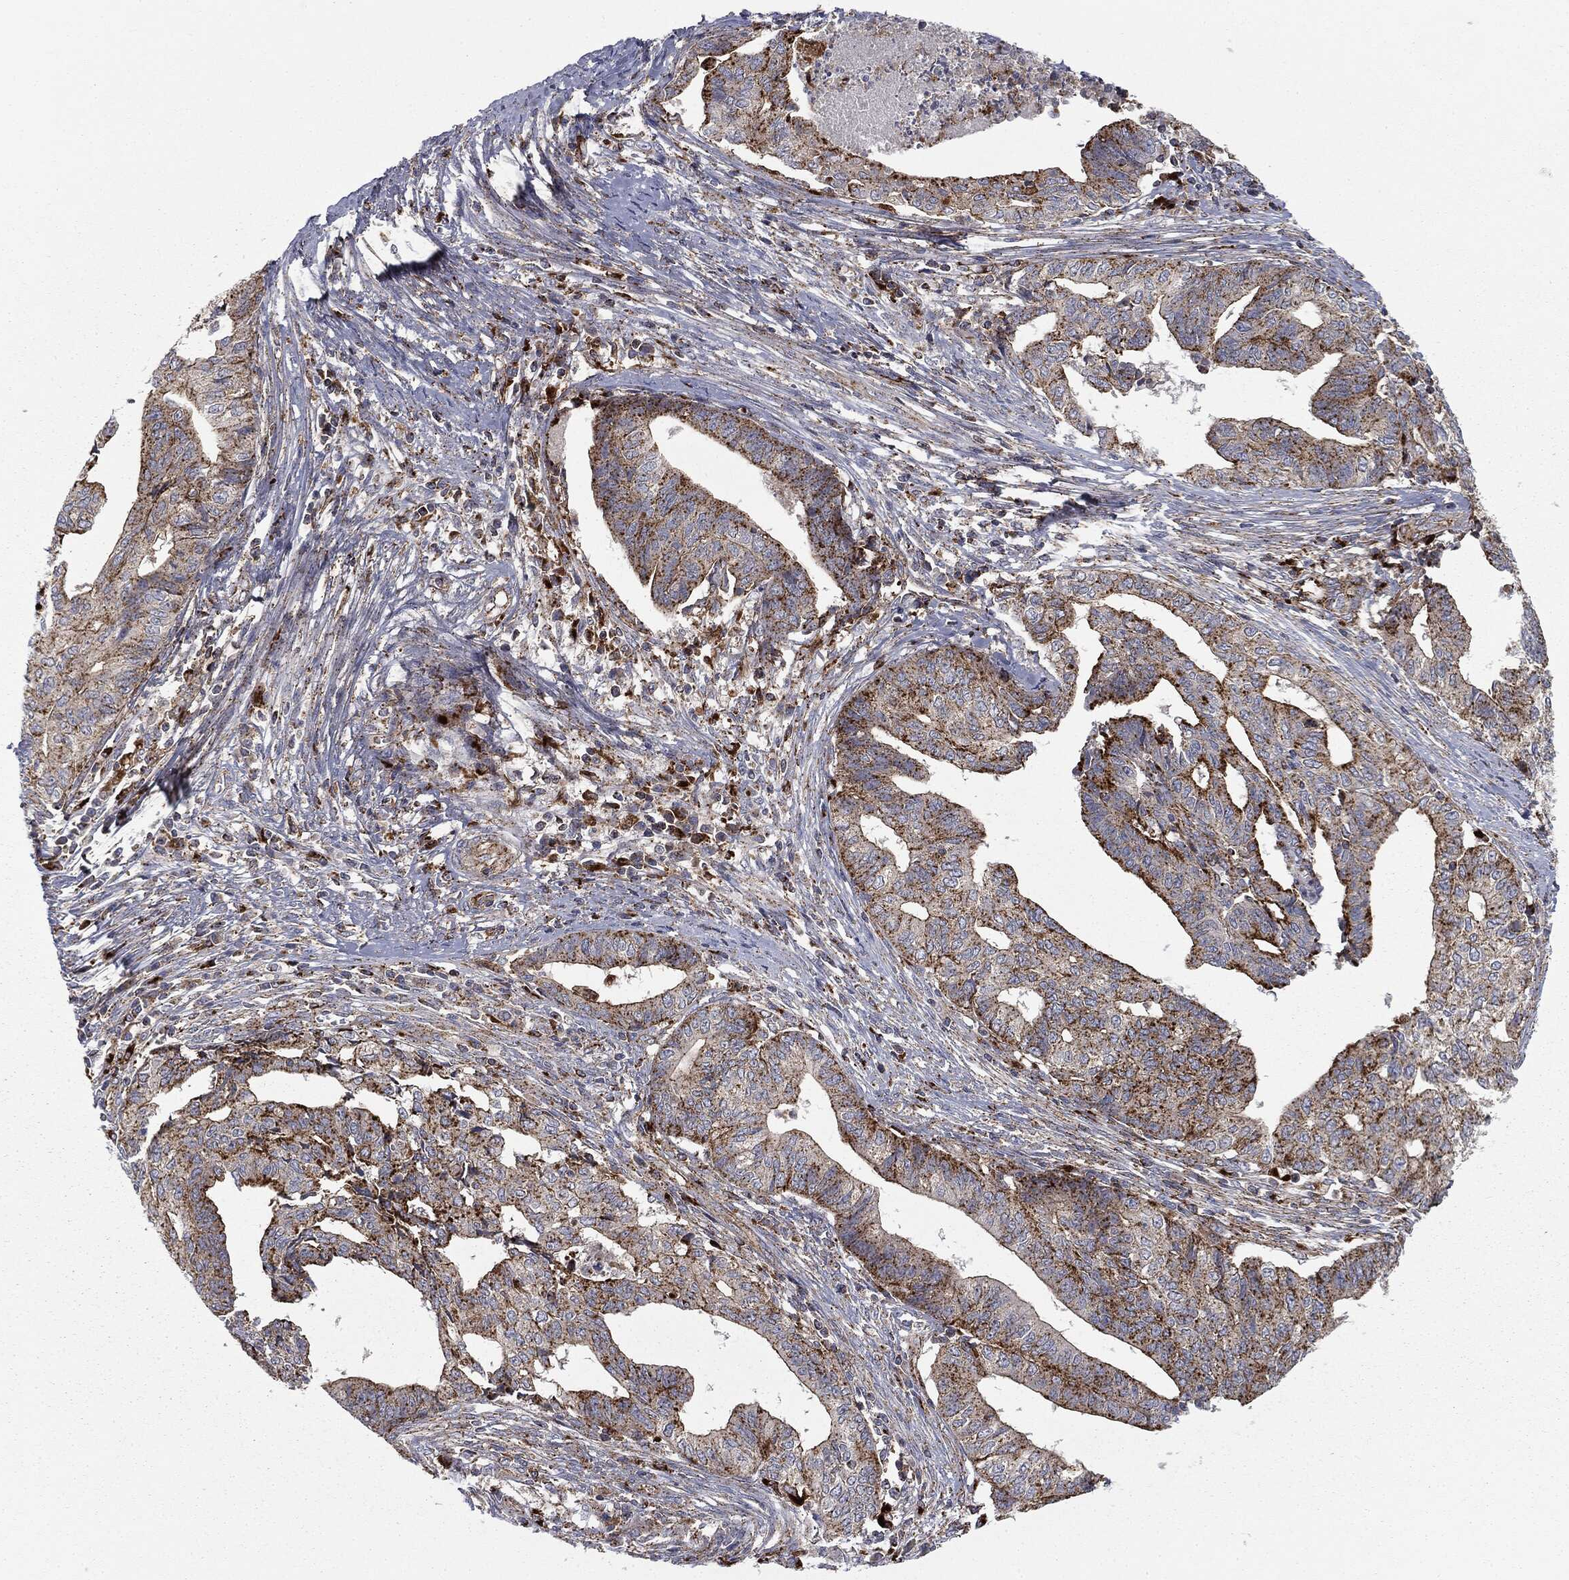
{"staining": {"intensity": "moderate", "quantity": ">75%", "location": "cytoplasmic/membranous"}, "tissue": "endometrial cancer", "cell_type": "Tumor cells", "image_type": "cancer", "snomed": [{"axis": "morphology", "description": "Adenocarcinoma, NOS"}, {"axis": "topography", "description": "Endometrium"}], "caption": "Endometrial cancer stained for a protein shows moderate cytoplasmic/membranous positivity in tumor cells.", "gene": "CTSA", "patient": {"sex": "female", "age": 65}}